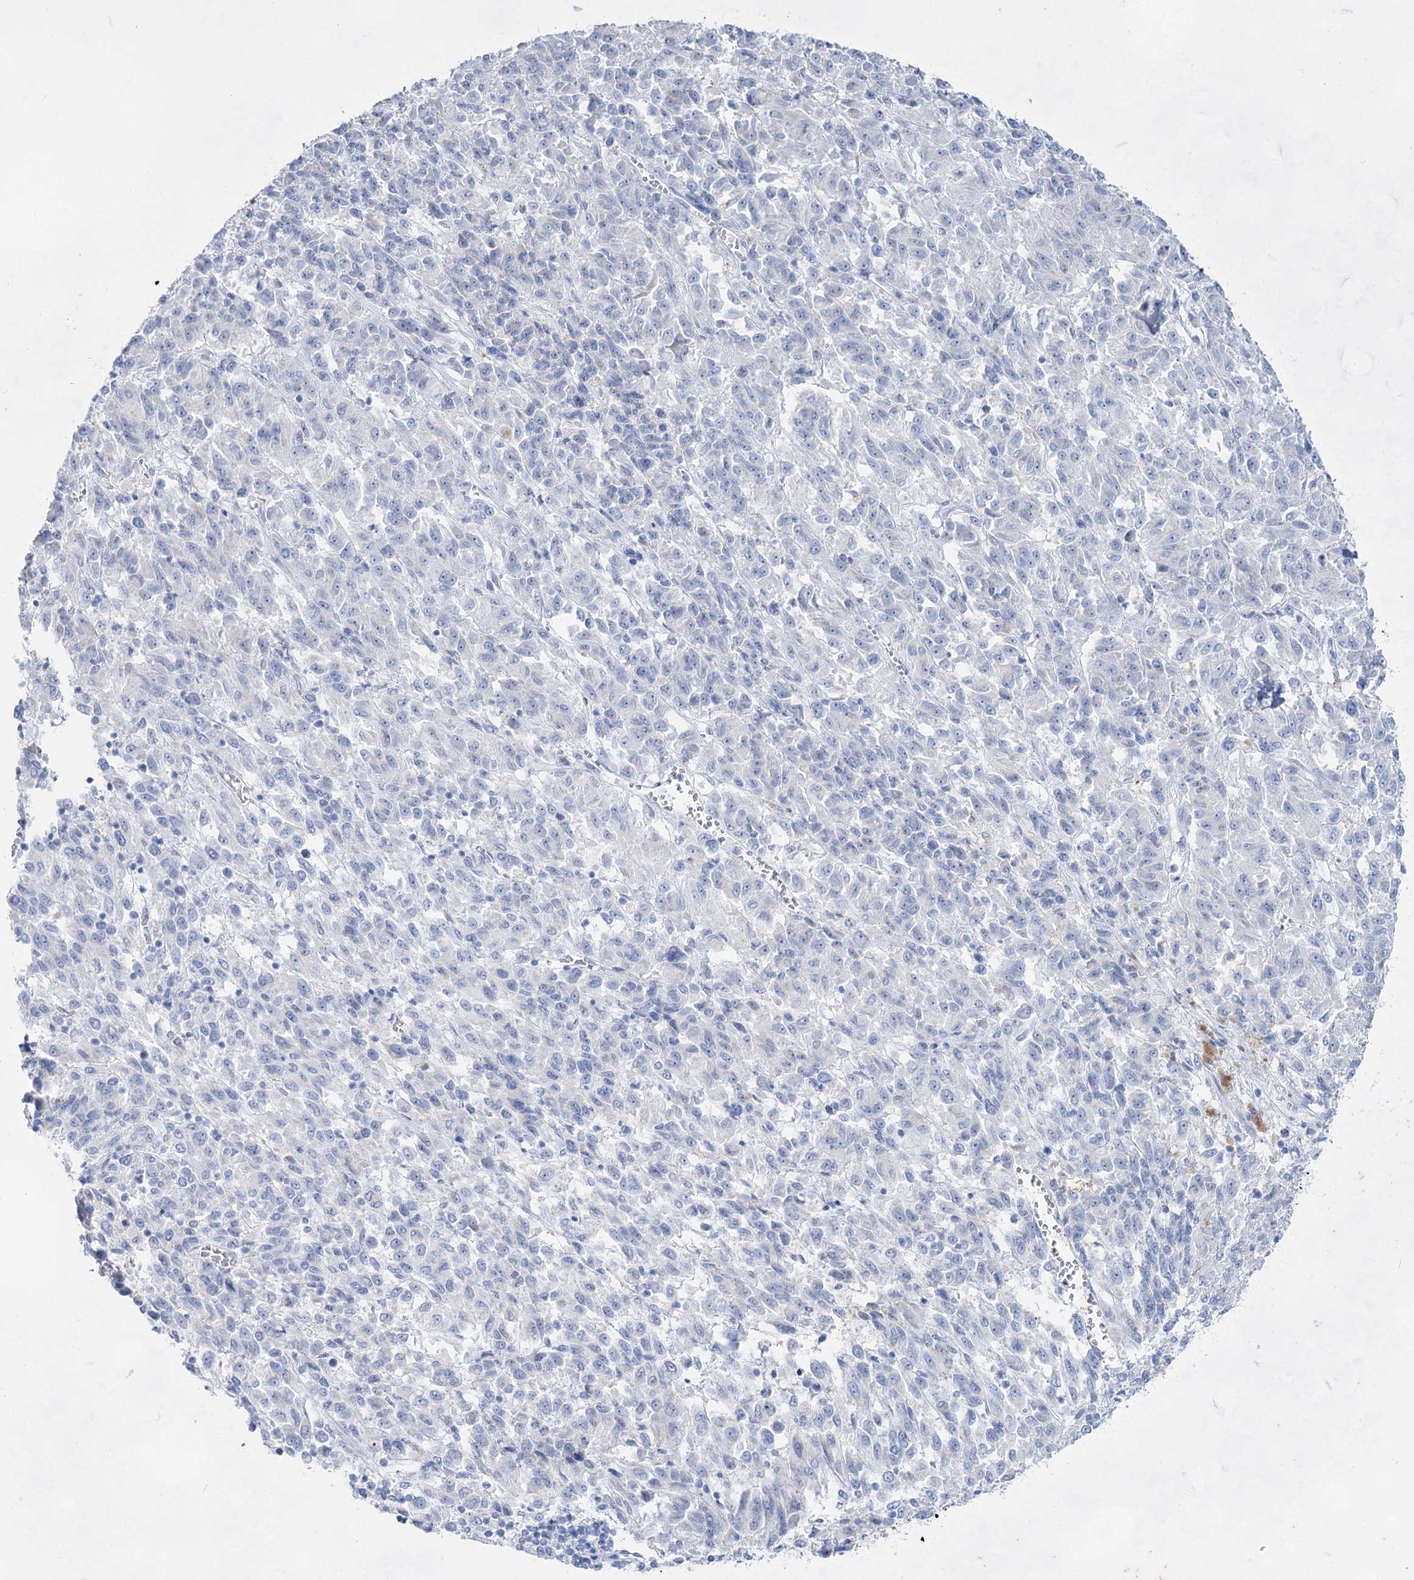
{"staining": {"intensity": "negative", "quantity": "none", "location": "none"}, "tissue": "melanoma", "cell_type": "Tumor cells", "image_type": "cancer", "snomed": [{"axis": "morphology", "description": "Malignant melanoma, Metastatic site"}, {"axis": "topography", "description": "Lung"}], "caption": "This is an immunohistochemistry (IHC) photomicrograph of human melanoma. There is no expression in tumor cells.", "gene": "ACRV1", "patient": {"sex": "male", "age": 64}}